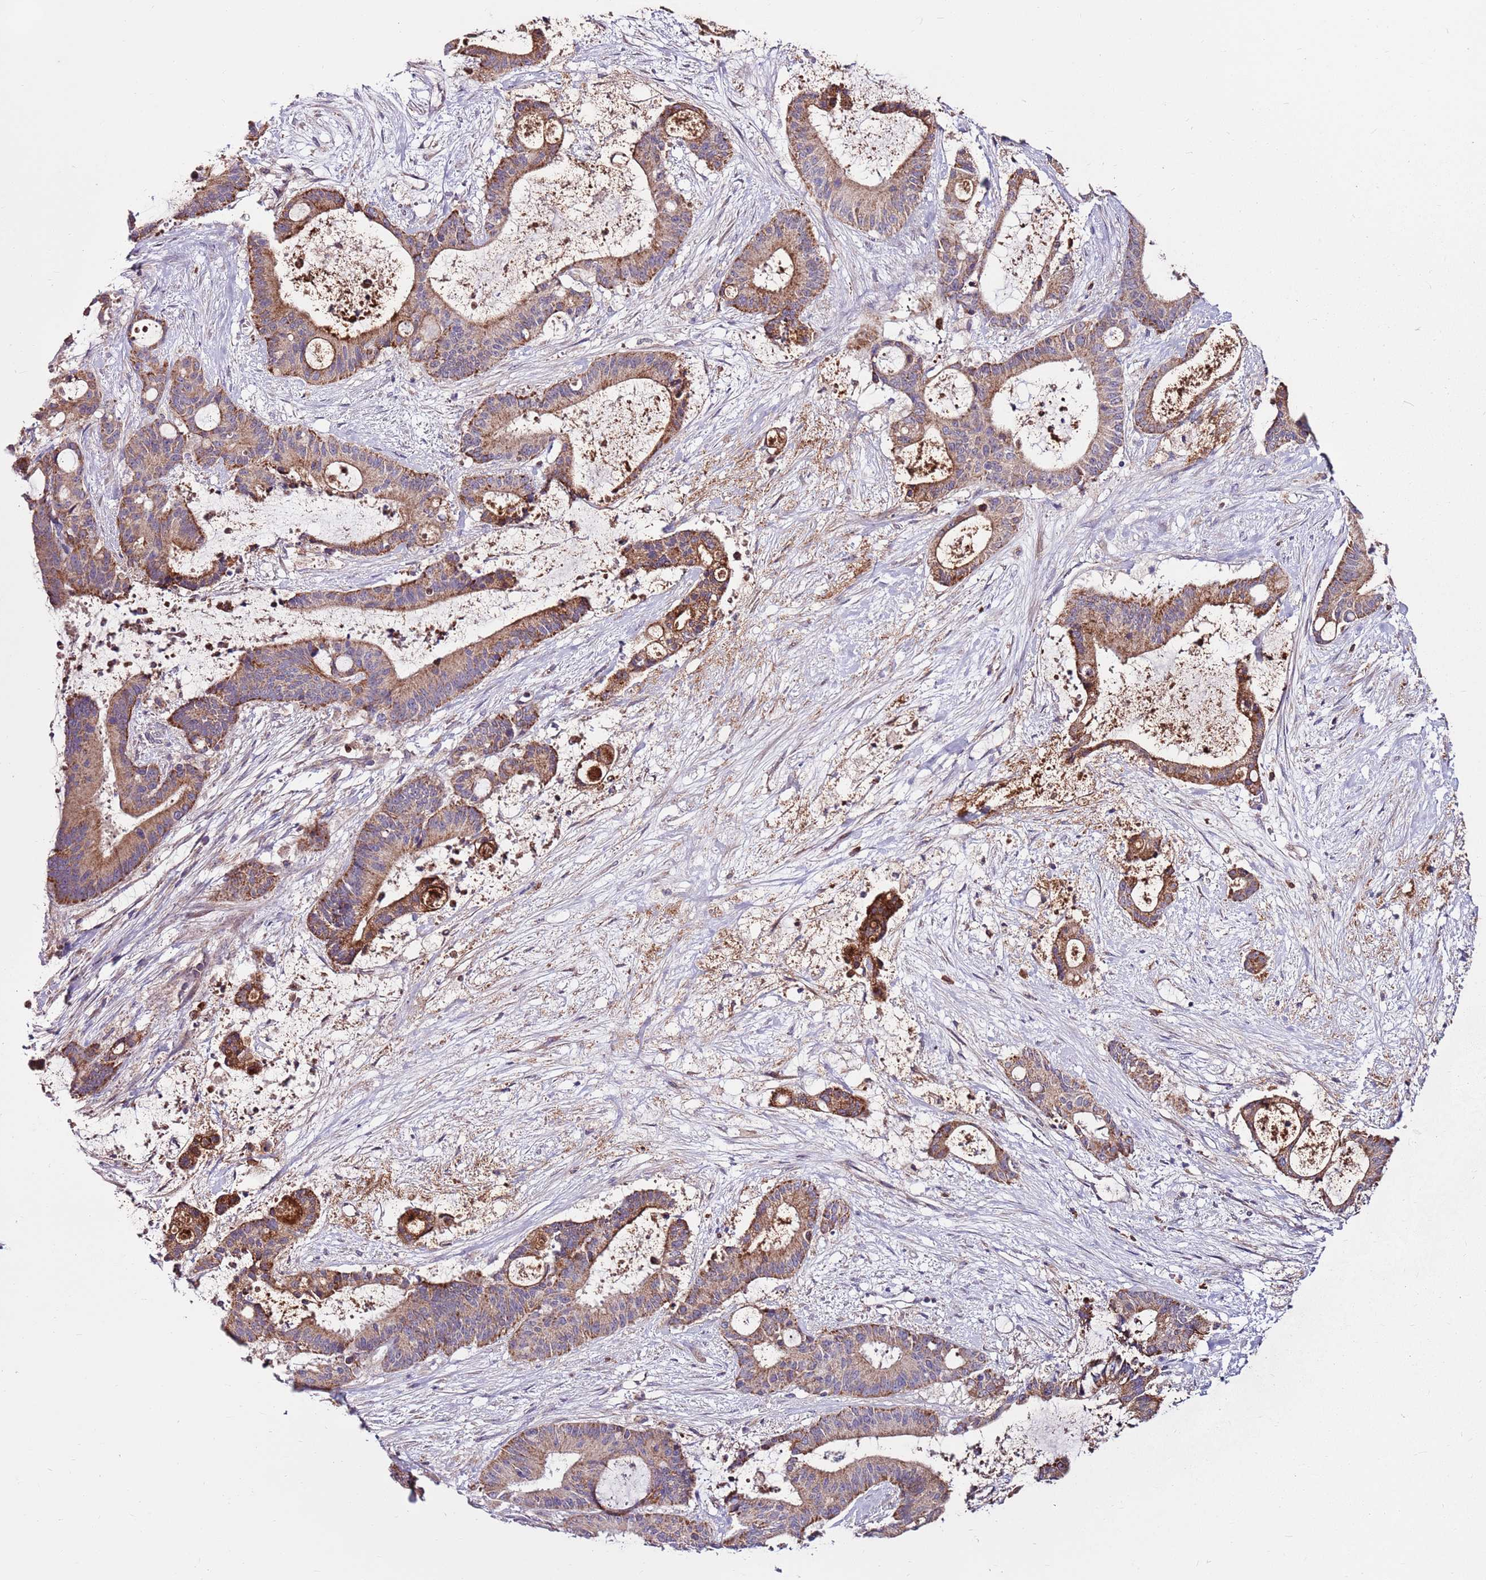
{"staining": {"intensity": "moderate", "quantity": ">75%", "location": "cytoplasmic/membranous"}, "tissue": "liver cancer", "cell_type": "Tumor cells", "image_type": "cancer", "snomed": [{"axis": "morphology", "description": "Normal tissue, NOS"}, {"axis": "morphology", "description": "Cholangiocarcinoma"}, {"axis": "topography", "description": "Liver"}, {"axis": "topography", "description": "Peripheral nerve tissue"}], "caption": "Immunohistochemical staining of human liver cancer (cholangiocarcinoma) exhibits medium levels of moderate cytoplasmic/membranous protein positivity in approximately >75% of tumor cells.", "gene": "SMG1", "patient": {"sex": "female", "age": 73}}